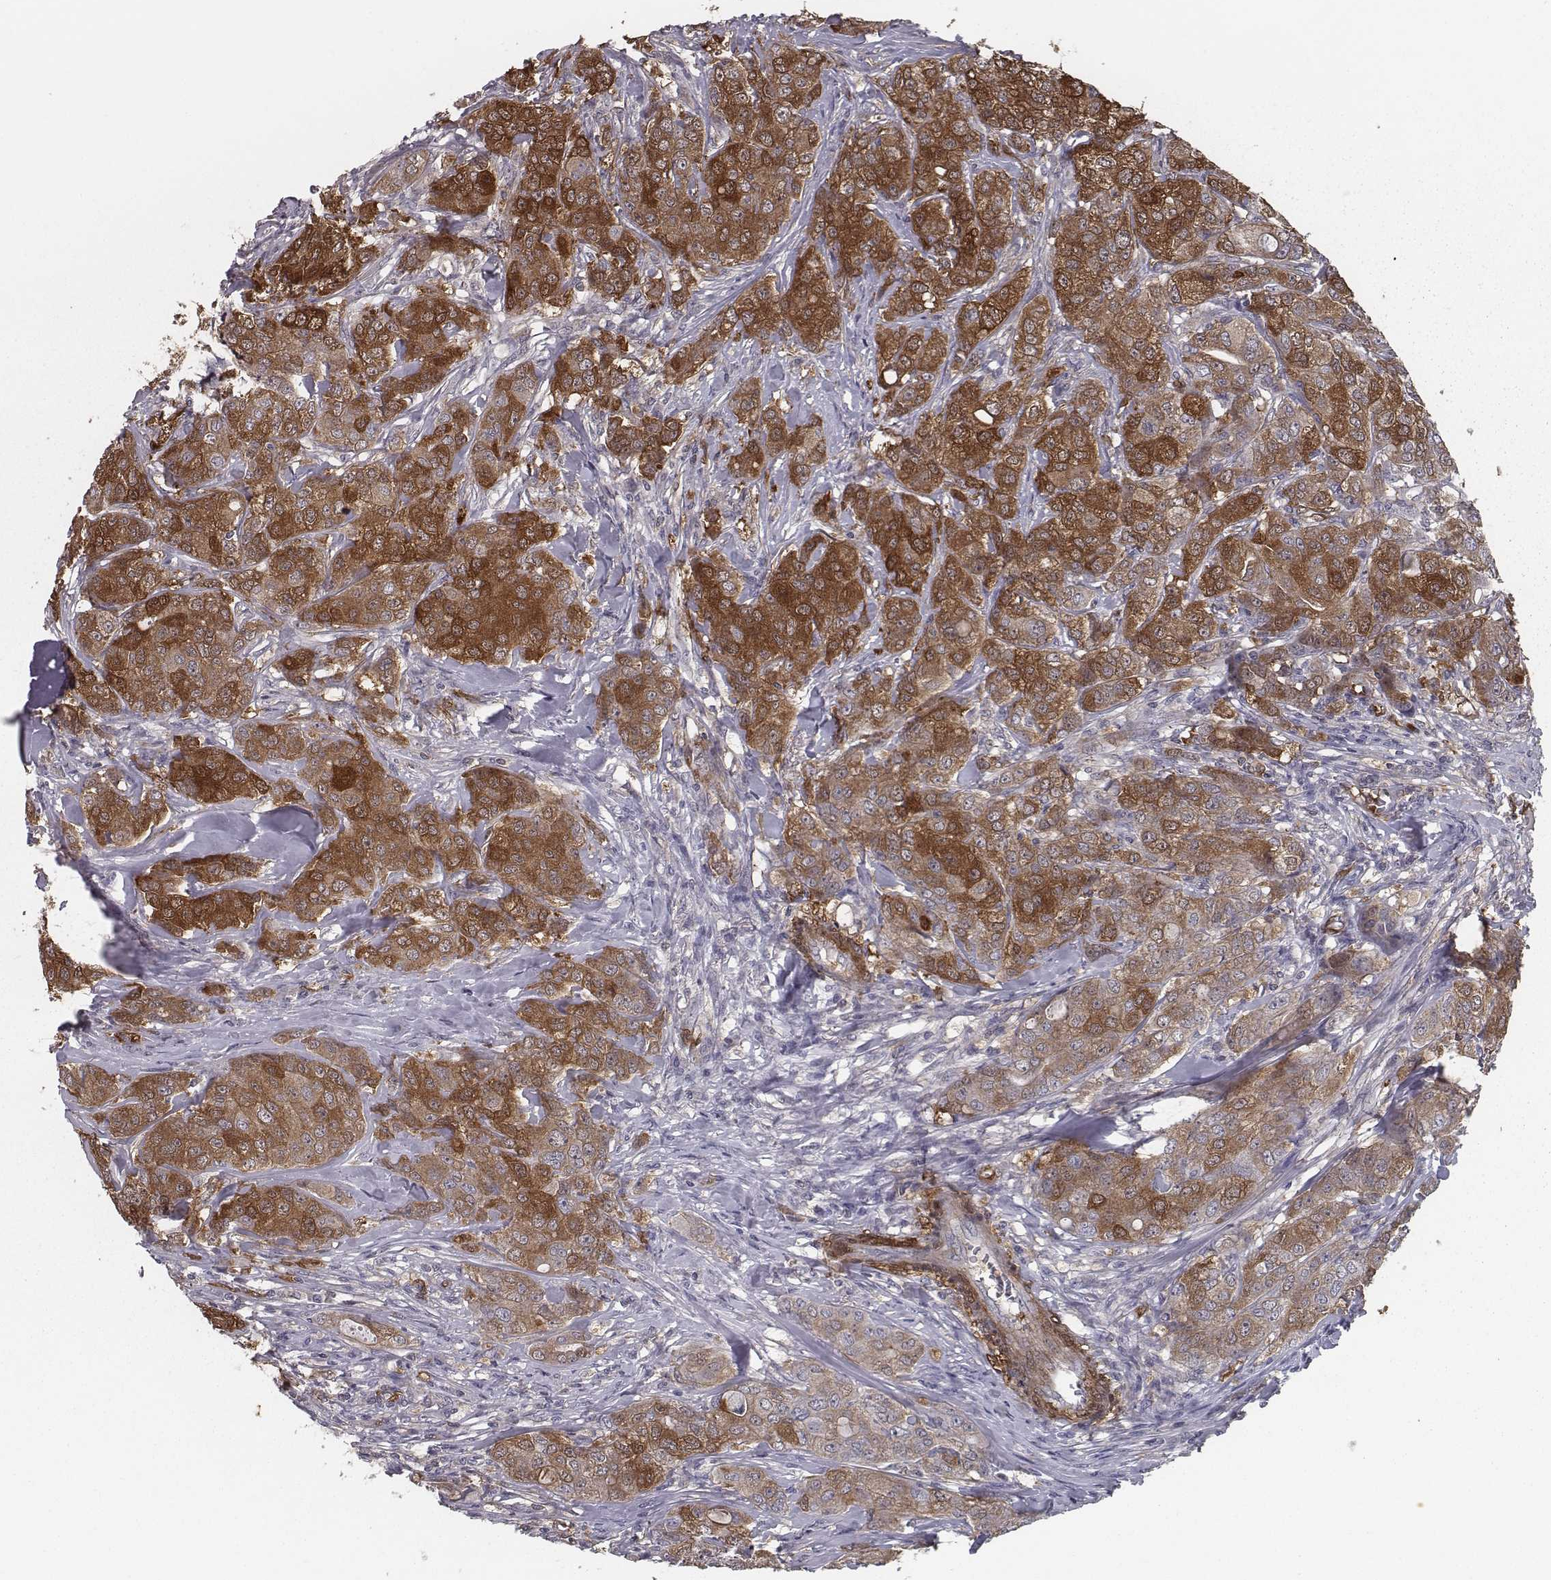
{"staining": {"intensity": "strong", "quantity": ">75%", "location": "cytoplasmic/membranous"}, "tissue": "breast cancer", "cell_type": "Tumor cells", "image_type": "cancer", "snomed": [{"axis": "morphology", "description": "Duct carcinoma"}, {"axis": "topography", "description": "Breast"}], "caption": "Invasive ductal carcinoma (breast) tissue displays strong cytoplasmic/membranous staining in about >75% of tumor cells, visualized by immunohistochemistry. (Stains: DAB in brown, nuclei in blue, Microscopy: brightfield microscopy at high magnification).", "gene": "ISYNA1", "patient": {"sex": "female", "age": 43}}